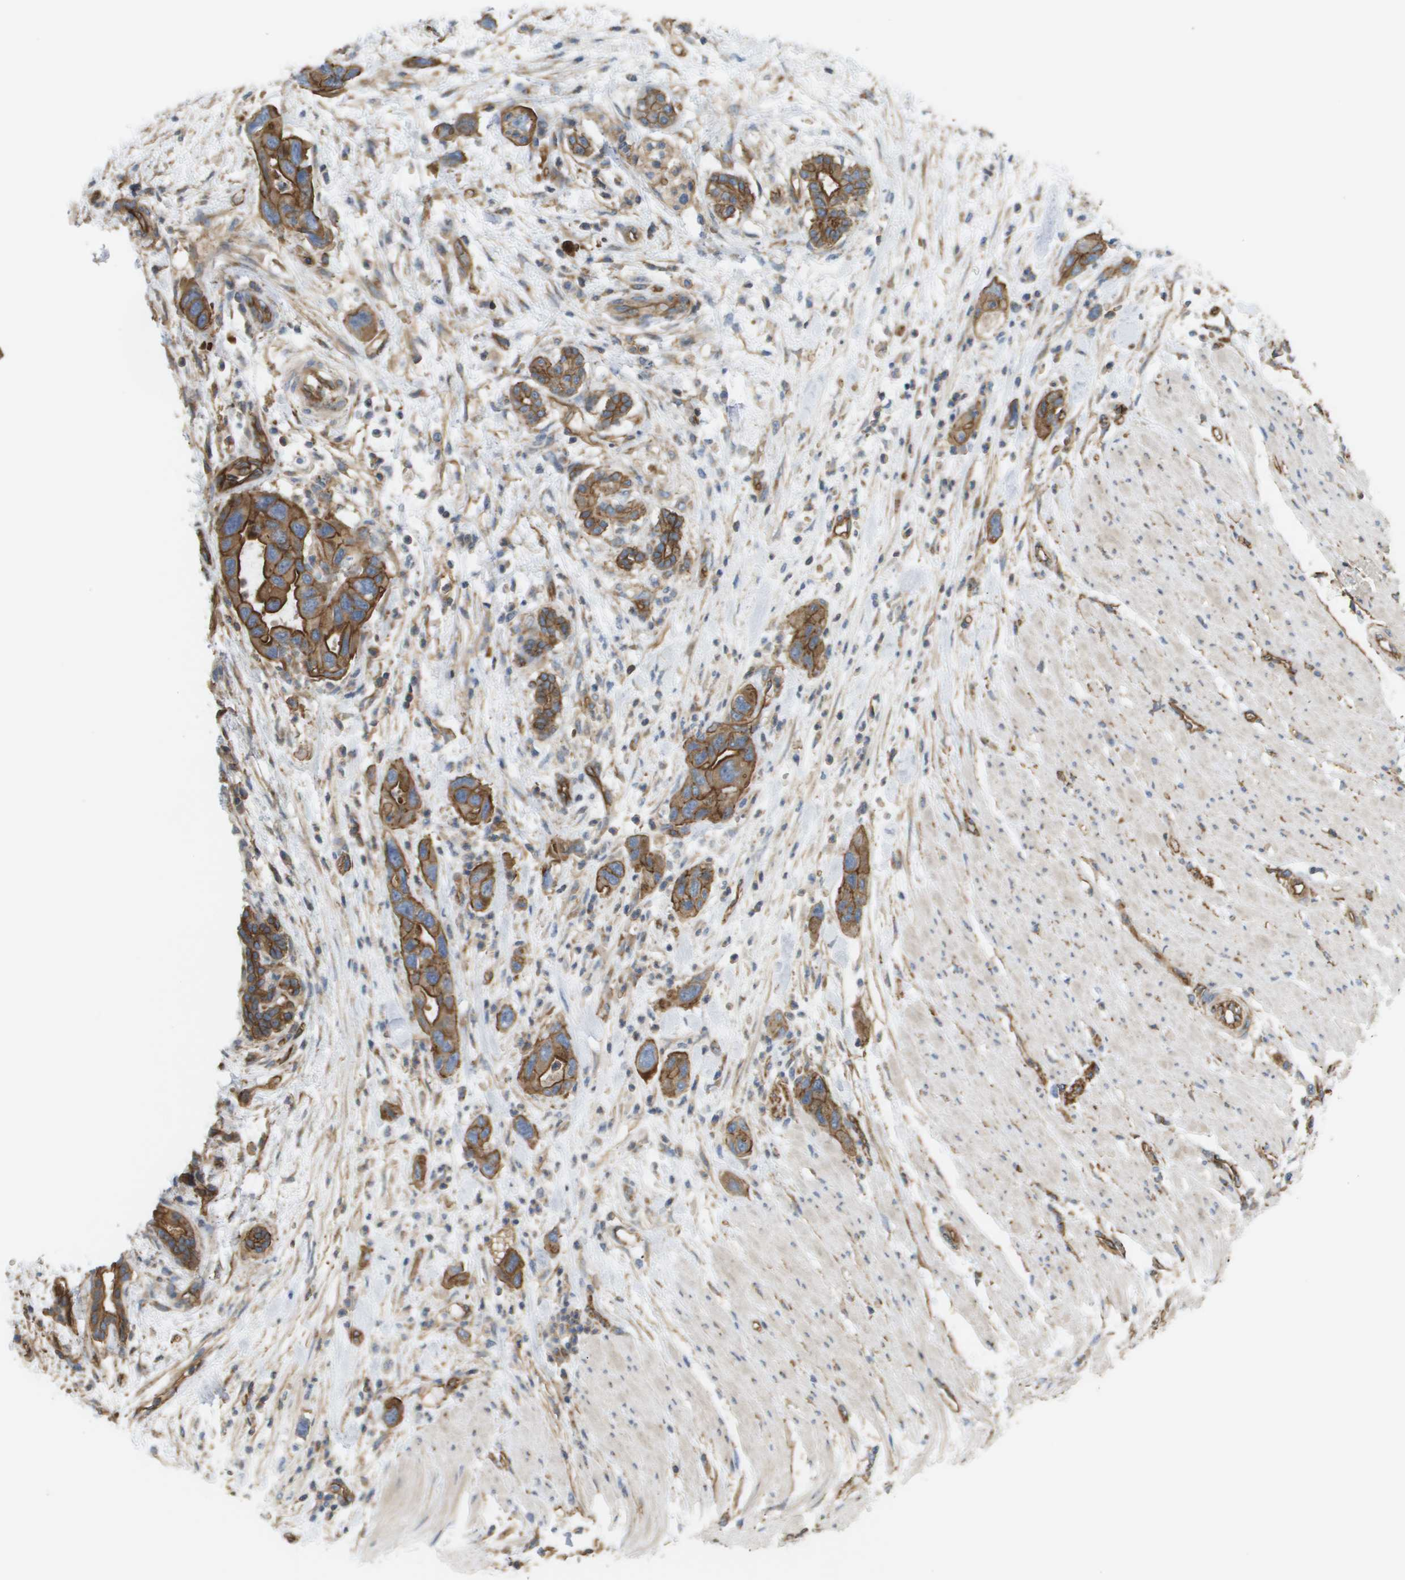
{"staining": {"intensity": "strong", "quantity": ">75%", "location": "cytoplasmic/membranous"}, "tissue": "pancreatic cancer", "cell_type": "Tumor cells", "image_type": "cancer", "snomed": [{"axis": "morphology", "description": "Normal tissue, NOS"}, {"axis": "morphology", "description": "Adenocarcinoma, NOS"}, {"axis": "topography", "description": "Pancreas"}], "caption": "Immunohistochemical staining of human pancreatic cancer reveals high levels of strong cytoplasmic/membranous protein positivity in approximately >75% of tumor cells. Using DAB (3,3'-diaminobenzidine) (brown) and hematoxylin (blue) stains, captured at high magnification using brightfield microscopy.", "gene": "SGMS2", "patient": {"sex": "female", "age": 71}}